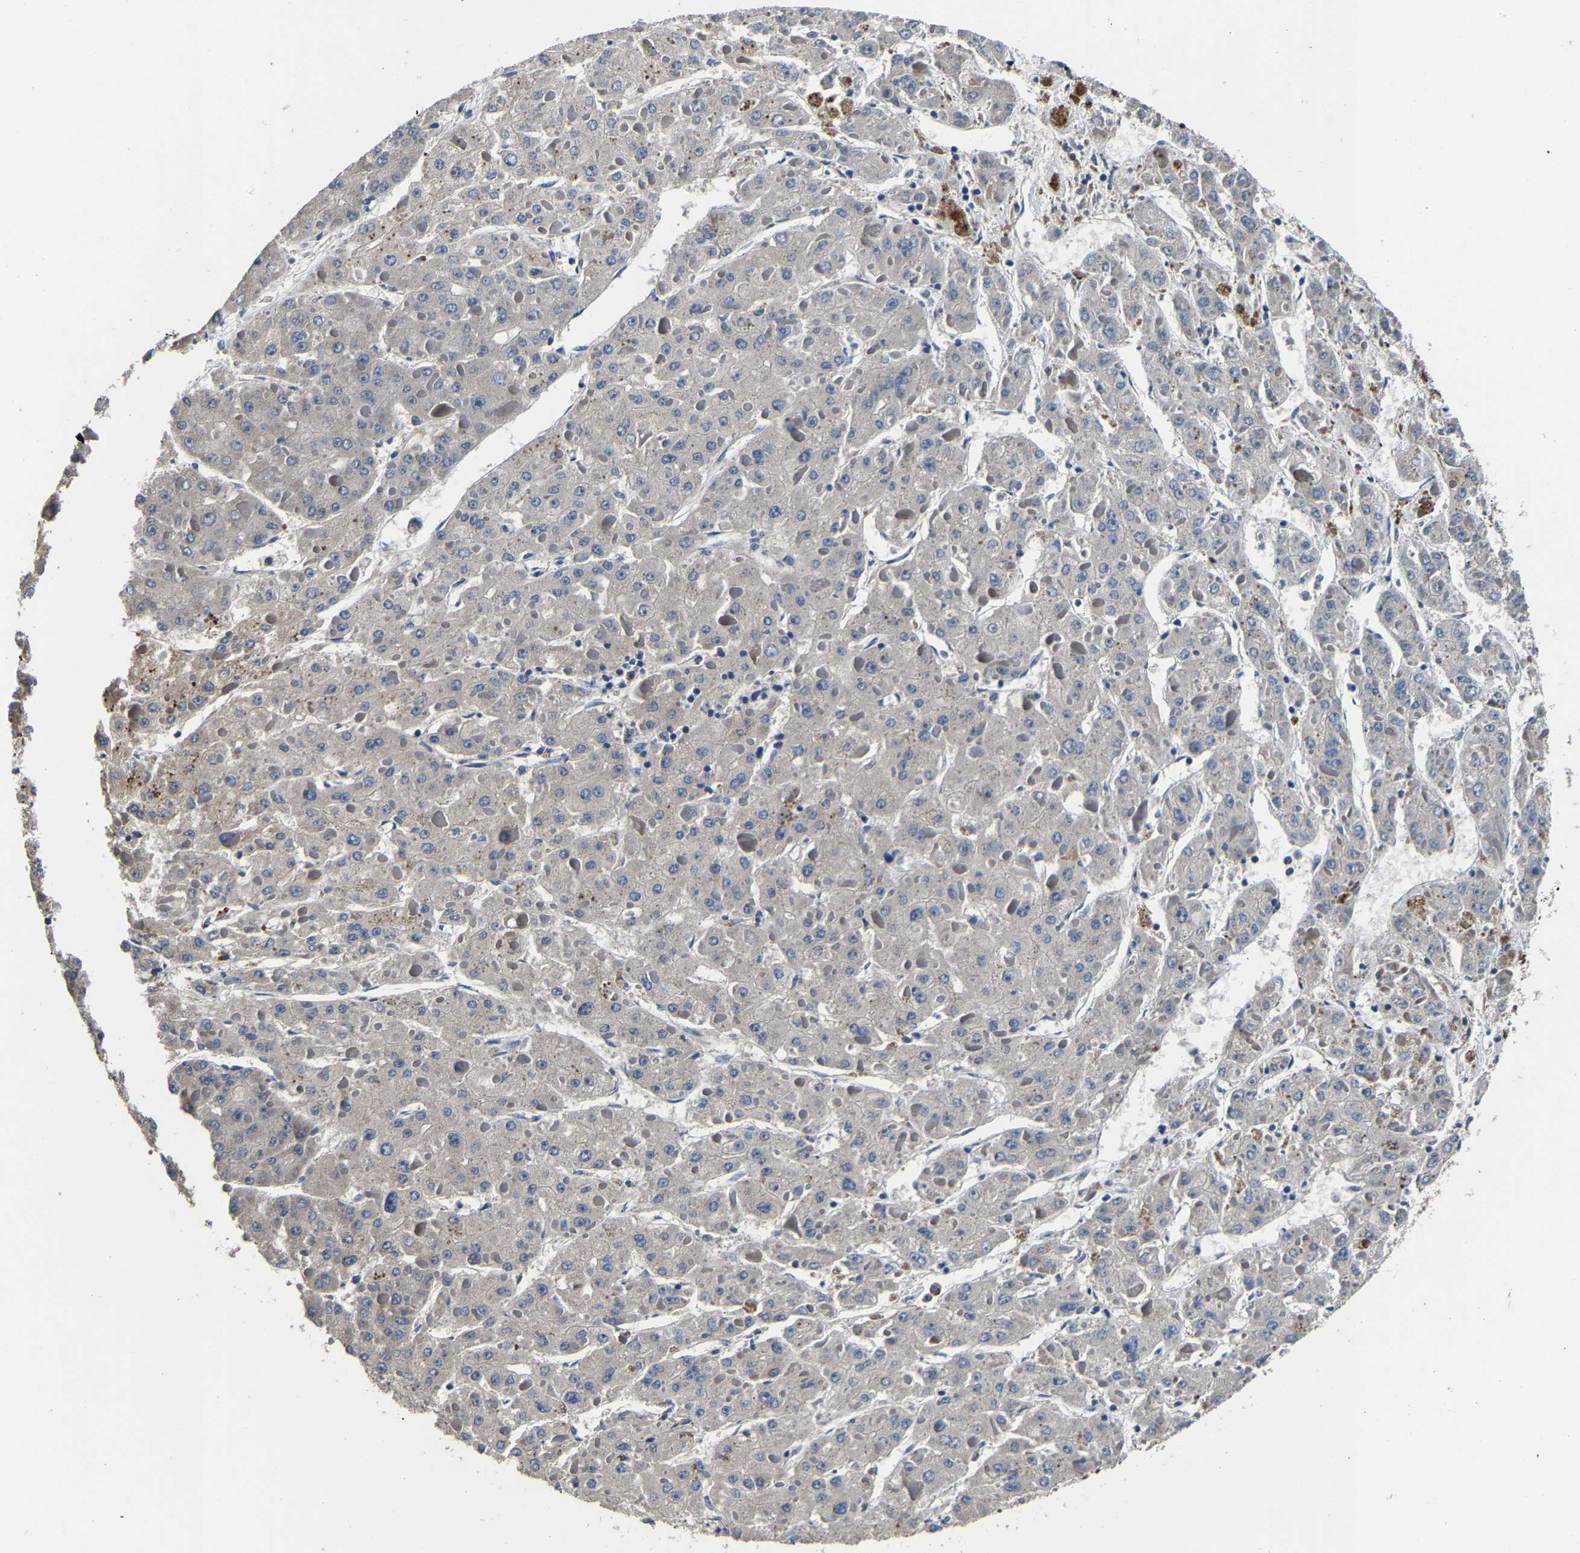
{"staining": {"intensity": "weak", "quantity": "<25%", "location": "cytoplasmic/membranous"}, "tissue": "liver cancer", "cell_type": "Tumor cells", "image_type": "cancer", "snomed": [{"axis": "morphology", "description": "Carcinoma, Hepatocellular, NOS"}, {"axis": "topography", "description": "Liver"}], "caption": "This is an IHC photomicrograph of liver hepatocellular carcinoma. There is no staining in tumor cells.", "gene": "ZCCHC7", "patient": {"sex": "female", "age": 73}}